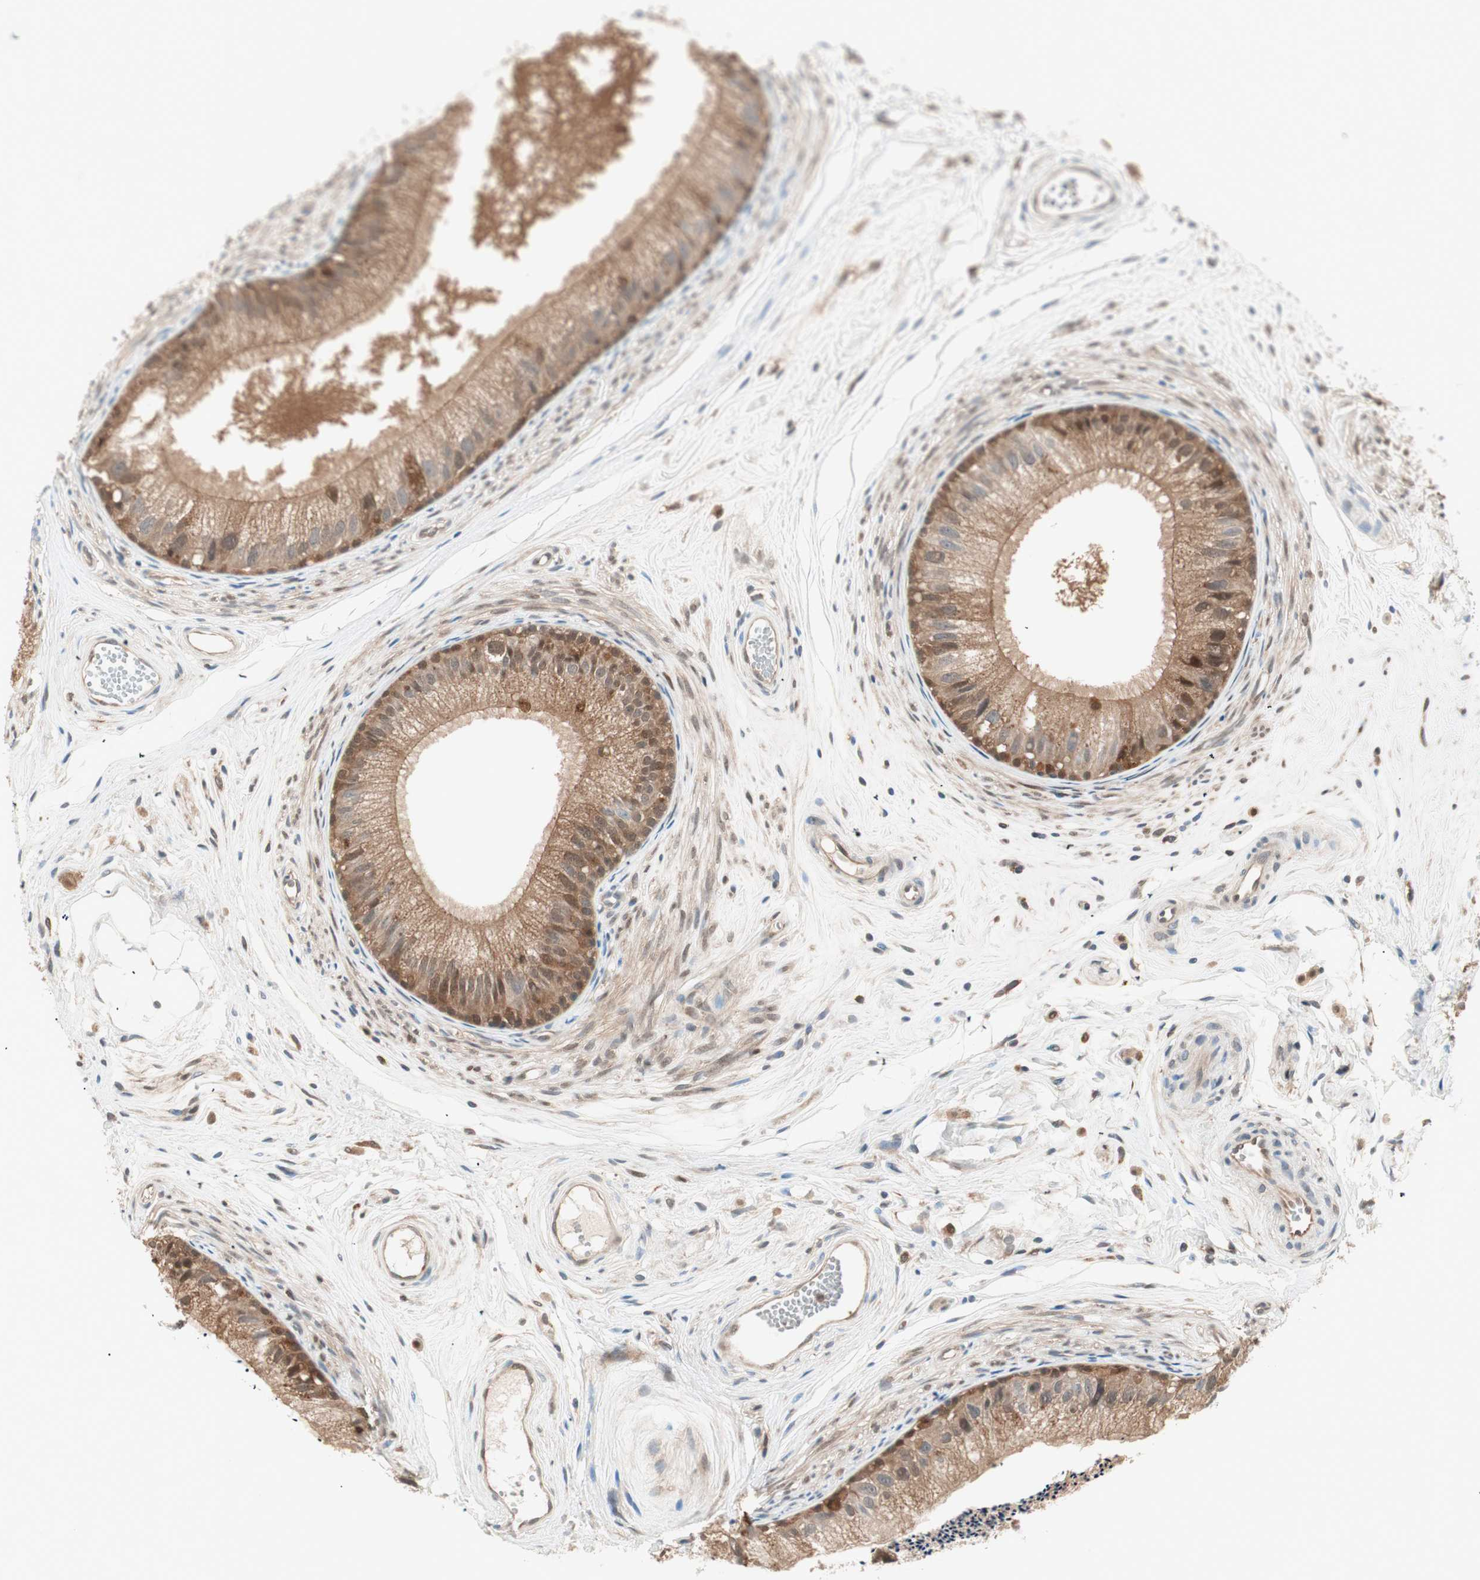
{"staining": {"intensity": "moderate", "quantity": ">75%", "location": "cytoplasmic/membranous,nuclear"}, "tissue": "epididymis", "cell_type": "Glandular cells", "image_type": "normal", "snomed": [{"axis": "morphology", "description": "Normal tissue, NOS"}, {"axis": "topography", "description": "Epididymis"}], "caption": "A brown stain labels moderate cytoplasmic/membranous,nuclear positivity of a protein in glandular cells of normal epididymis. The protein of interest is shown in brown color, while the nuclei are stained blue.", "gene": "GALT", "patient": {"sex": "male", "age": 56}}